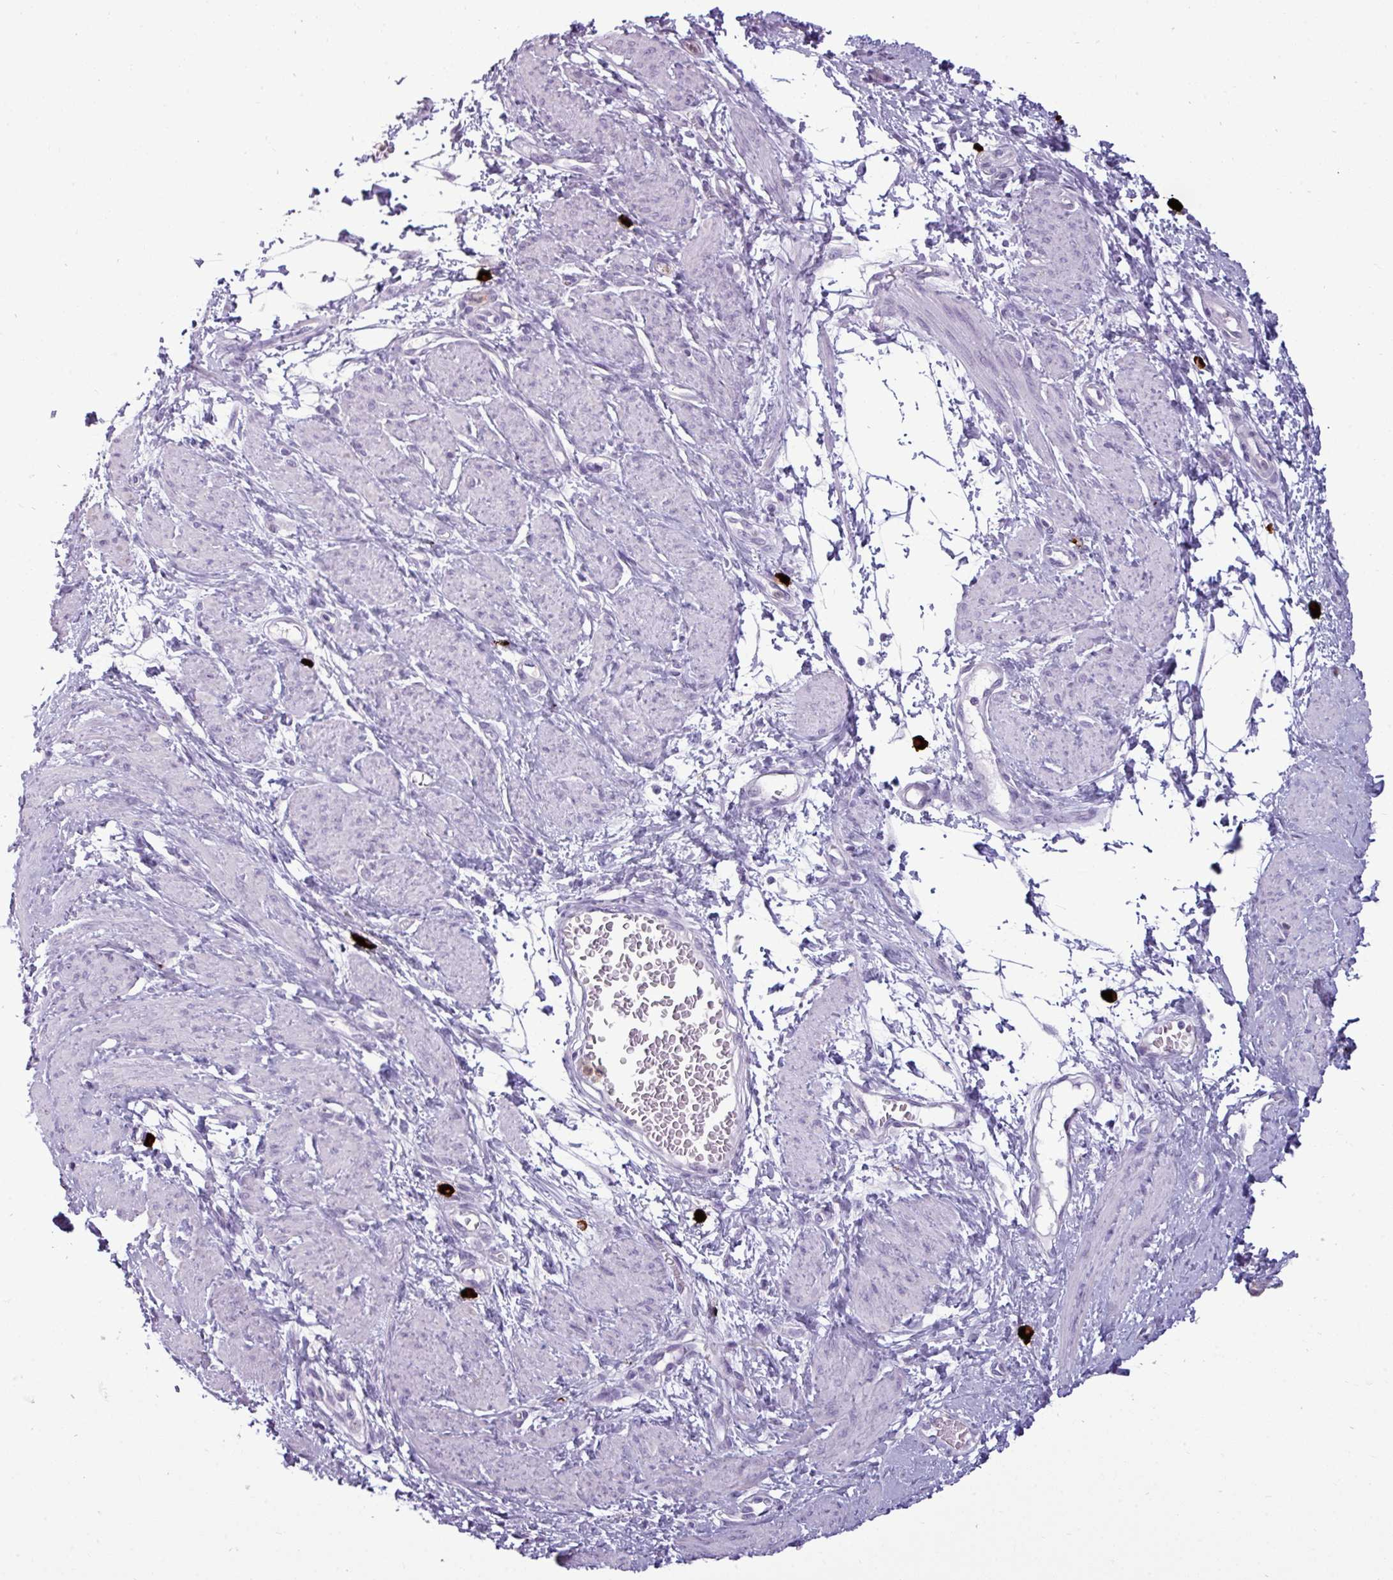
{"staining": {"intensity": "negative", "quantity": "none", "location": "none"}, "tissue": "smooth muscle", "cell_type": "Smooth muscle cells", "image_type": "normal", "snomed": [{"axis": "morphology", "description": "Normal tissue, NOS"}, {"axis": "topography", "description": "Smooth muscle"}, {"axis": "topography", "description": "Uterus"}], "caption": "DAB immunohistochemical staining of benign human smooth muscle displays no significant staining in smooth muscle cells. Brightfield microscopy of immunohistochemistry (IHC) stained with DAB (3,3'-diaminobenzidine) (brown) and hematoxylin (blue), captured at high magnification.", "gene": "TRIM39", "patient": {"sex": "female", "age": 39}}